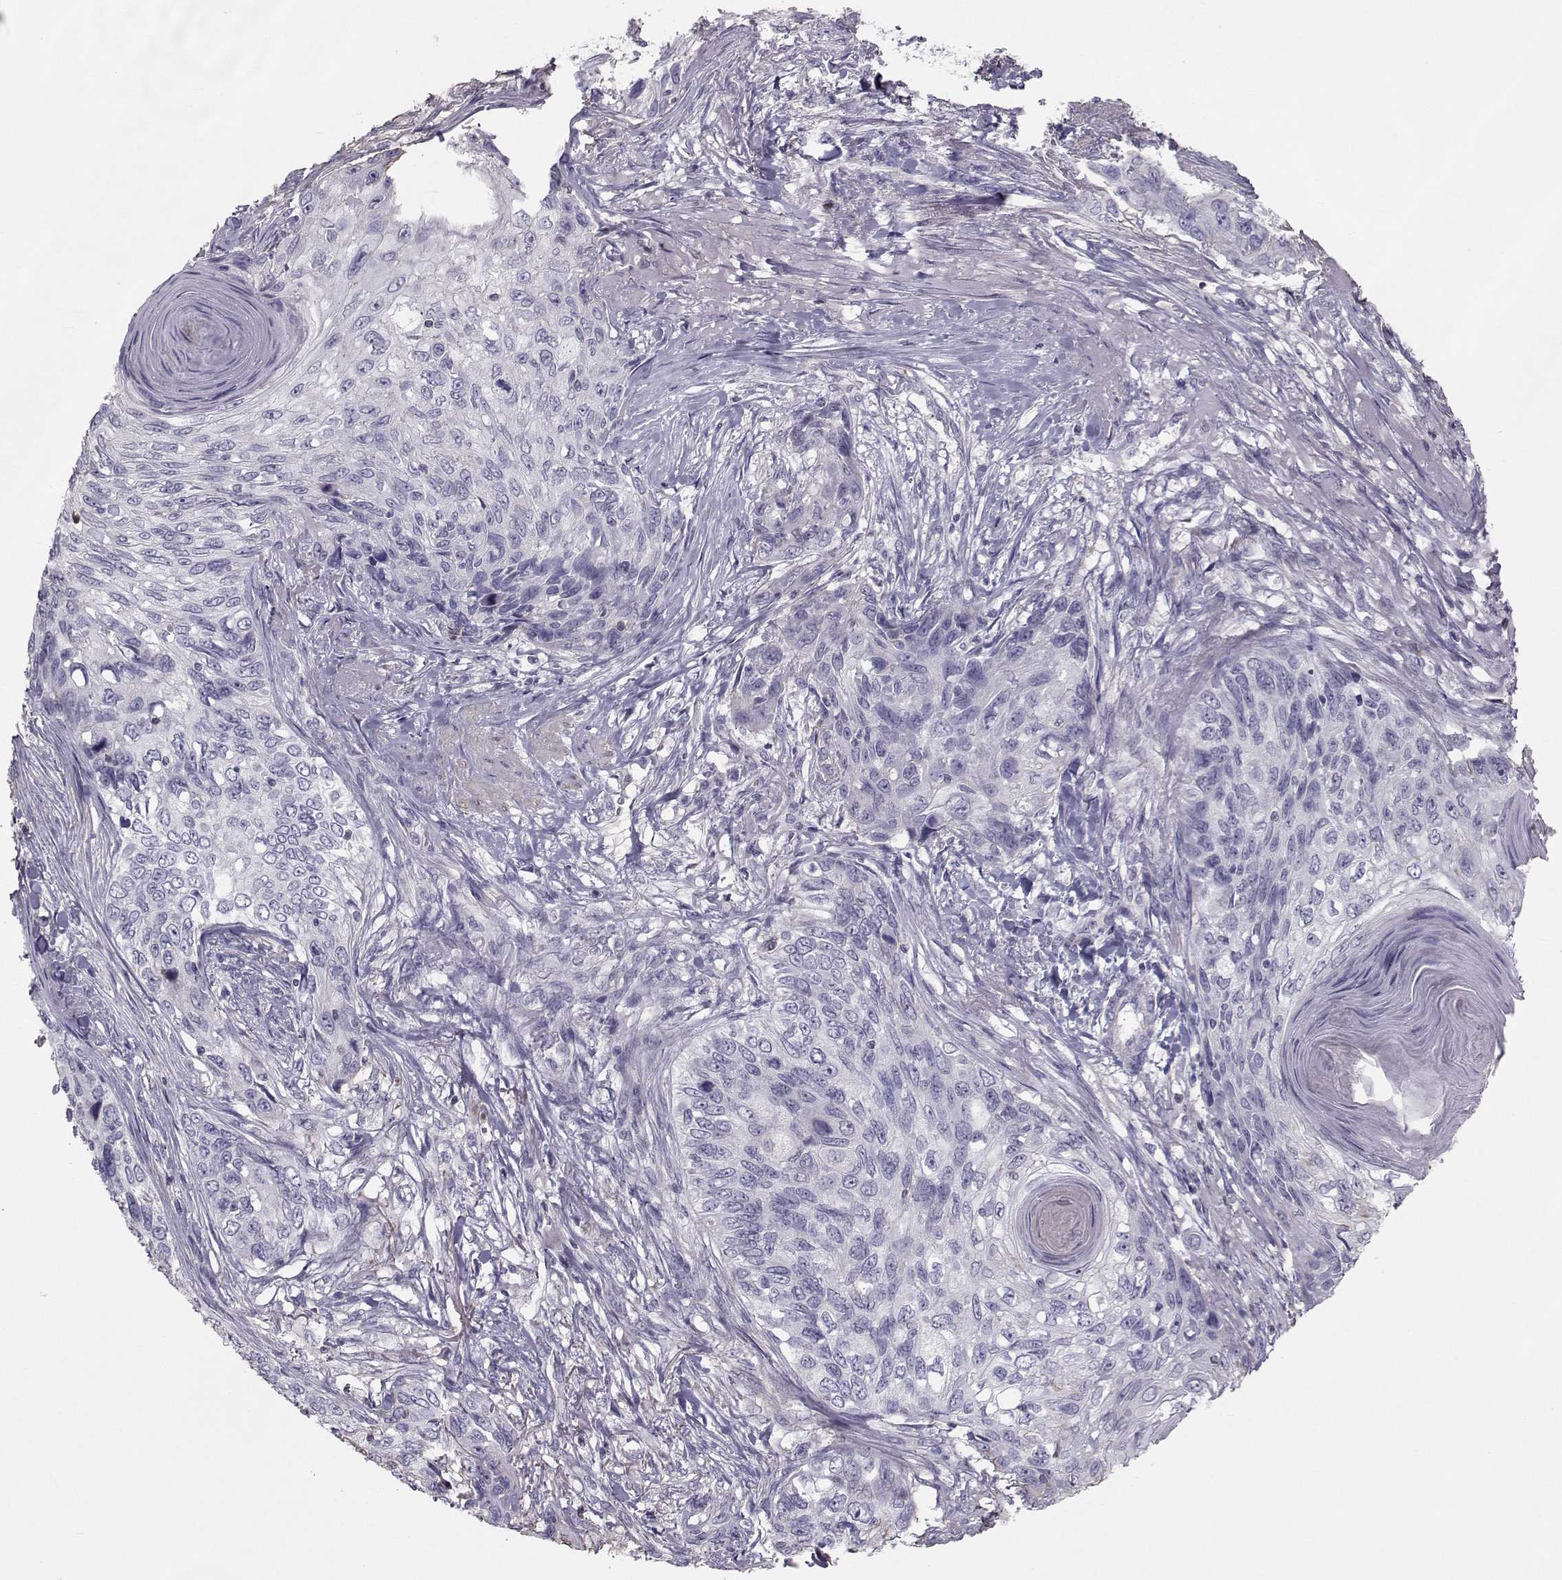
{"staining": {"intensity": "negative", "quantity": "none", "location": "none"}, "tissue": "skin cancer", "cell_type": "Tumor cells", "image_type": "cancer", "snomed": [{"axis": "morphology", "description": "Squamous cell carcinoma, NOS"}, {"axis": "topography", "description": "Skin"}], "caption": "This photomicrograph is of skin squamous cell carcinoma stained with IHC to label a protein in brown with the nuclei are counter-stained blue. There is no positivity in tumor cells. (Stains: DAB IHC with hematoxylin counter stain, Microscopy: brightfield microscopy at high magnification).", "gene": "GARIN3", "patient": {"sex": "male", "age": 92}}